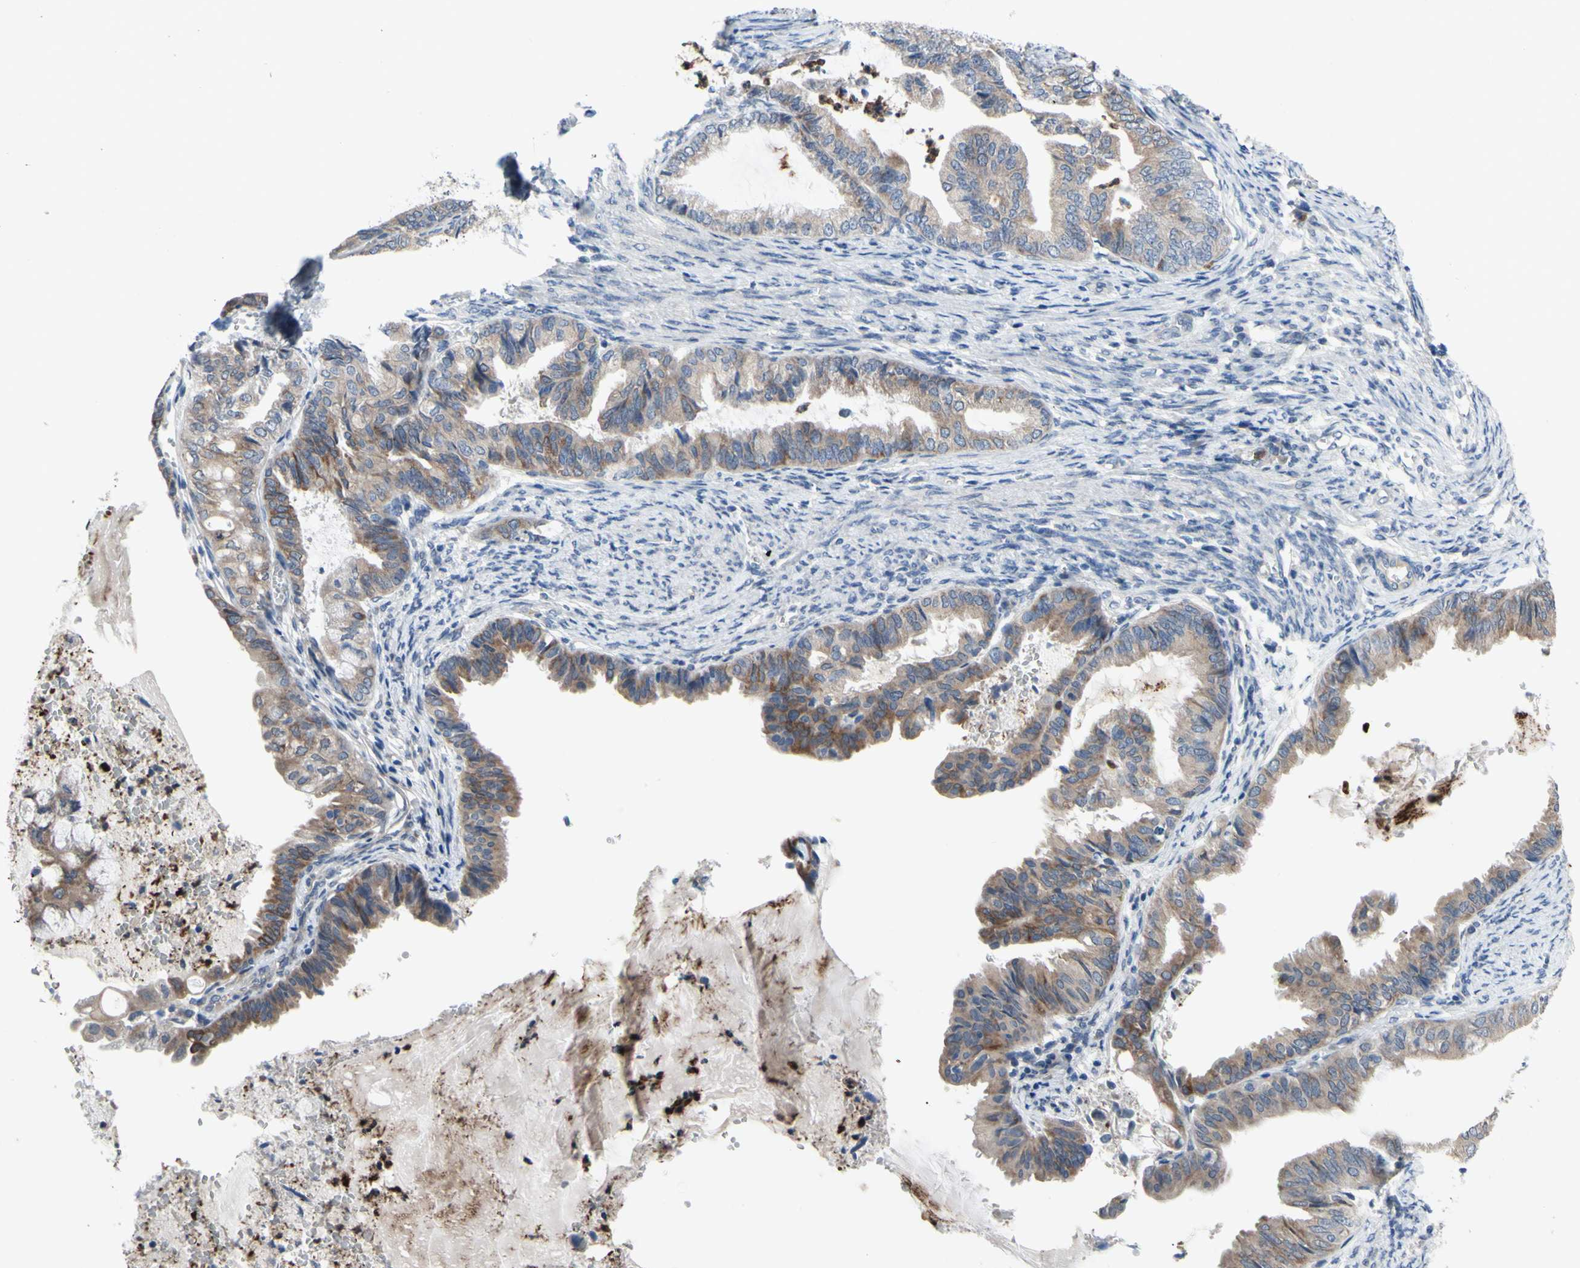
{"staining": {"intensity": "moderate", "quantity": ">75%", "location": "cytoplasmic/membranous"}, "tissue": "endometrial cancer", "cell_type": "Tumor cells", "image_type": "cancer", "snomed": [{"axis": "morphology", "description": "Adenocarcinoma, NOS"}, {"axis": "topography", "description": "Endometrium"}], "caption": "Endometrial adenocarcinoma was stained to show a protein in brown. There is medium levels of moderate cytoplasmic/membranous staining in approximately >75% of tumor cells. (Brightfield microscopy of DAB IHC at high magnification).", "gene": "GRAMD2B", "patient": {"sex": "female", "age": 86}}